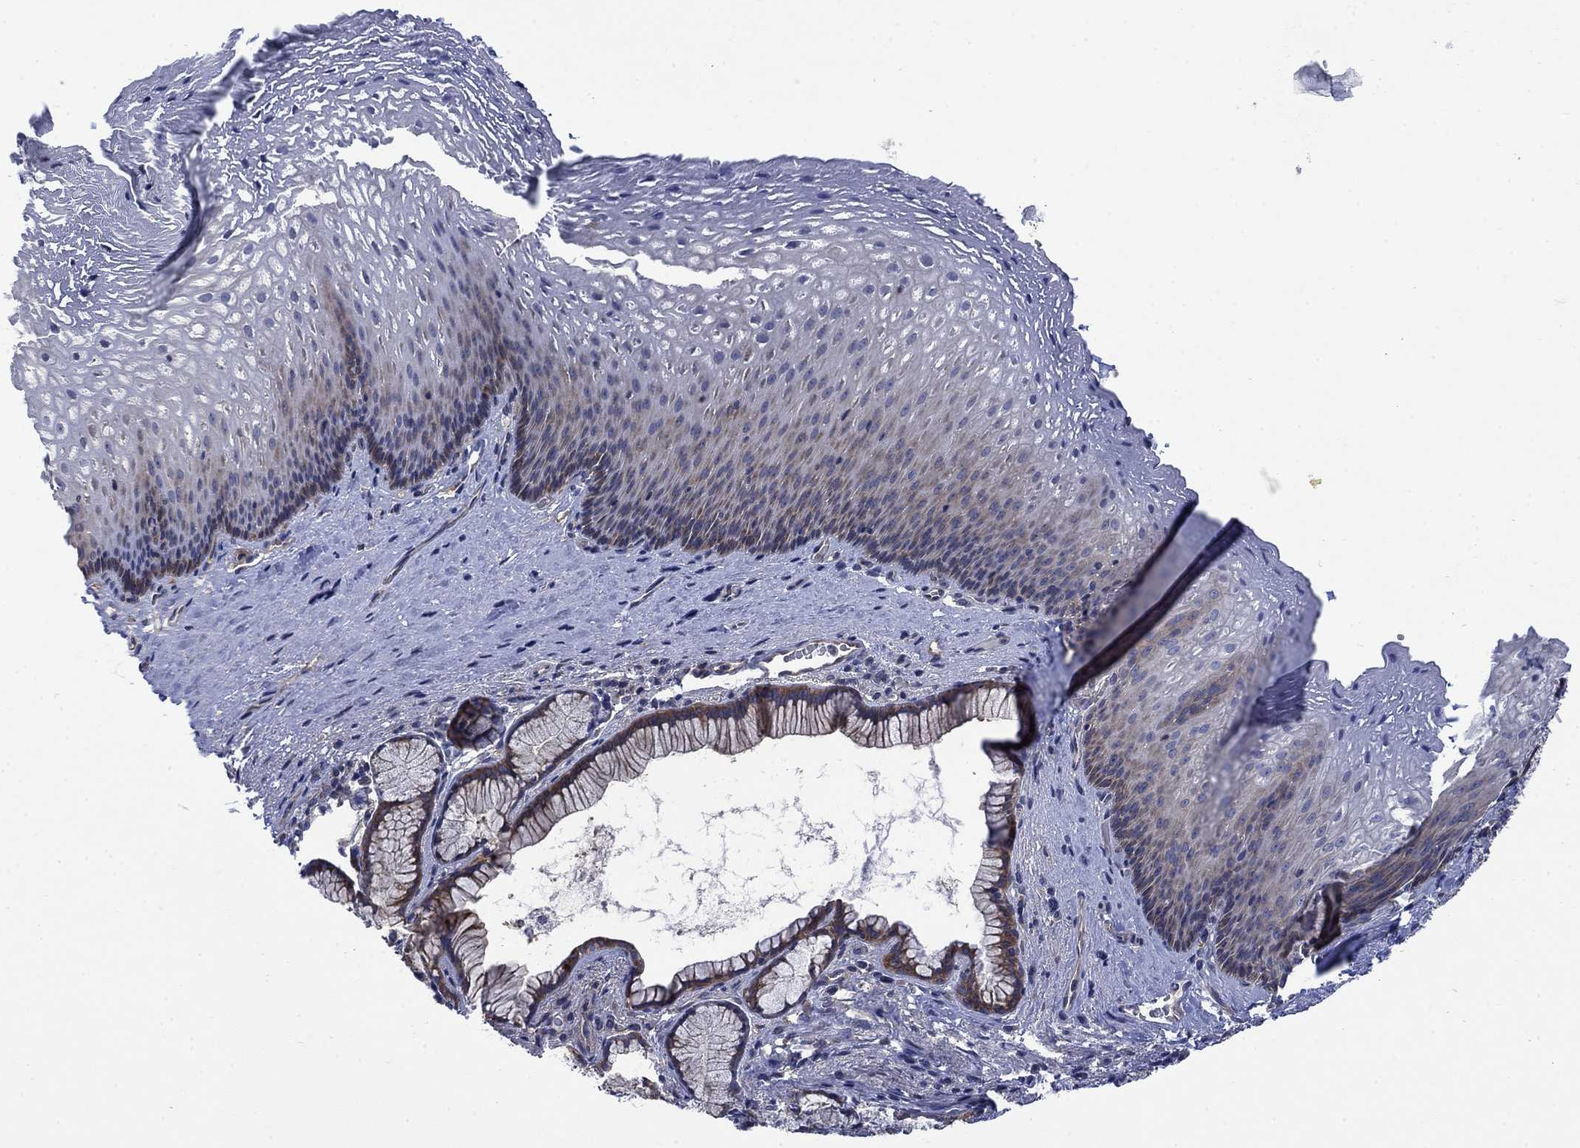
{"staining": {"intensity": "weak", "quantity": "<25%", "location": "cytoplasmic/membranous"}, "tissue": "esophagus", "cell_type": "Squamous epithelial cells", "image_type": "normal", "snomed": [{"axis": "morphology", "description": "Normal tissue, NOS"}, {"axis": "topography", "description": "Esophagus"}], "caption": "An immunohistochemistry photomicrograph of normal esophagus is shown. There is no staining in squamous epithelial cells of esophagus. (DAB (3,3'-diaminobenzidine) immunohistochemistry, high magnification).", "gene": "PDZD2", "patient": {"sex": "male", "age": 76}}